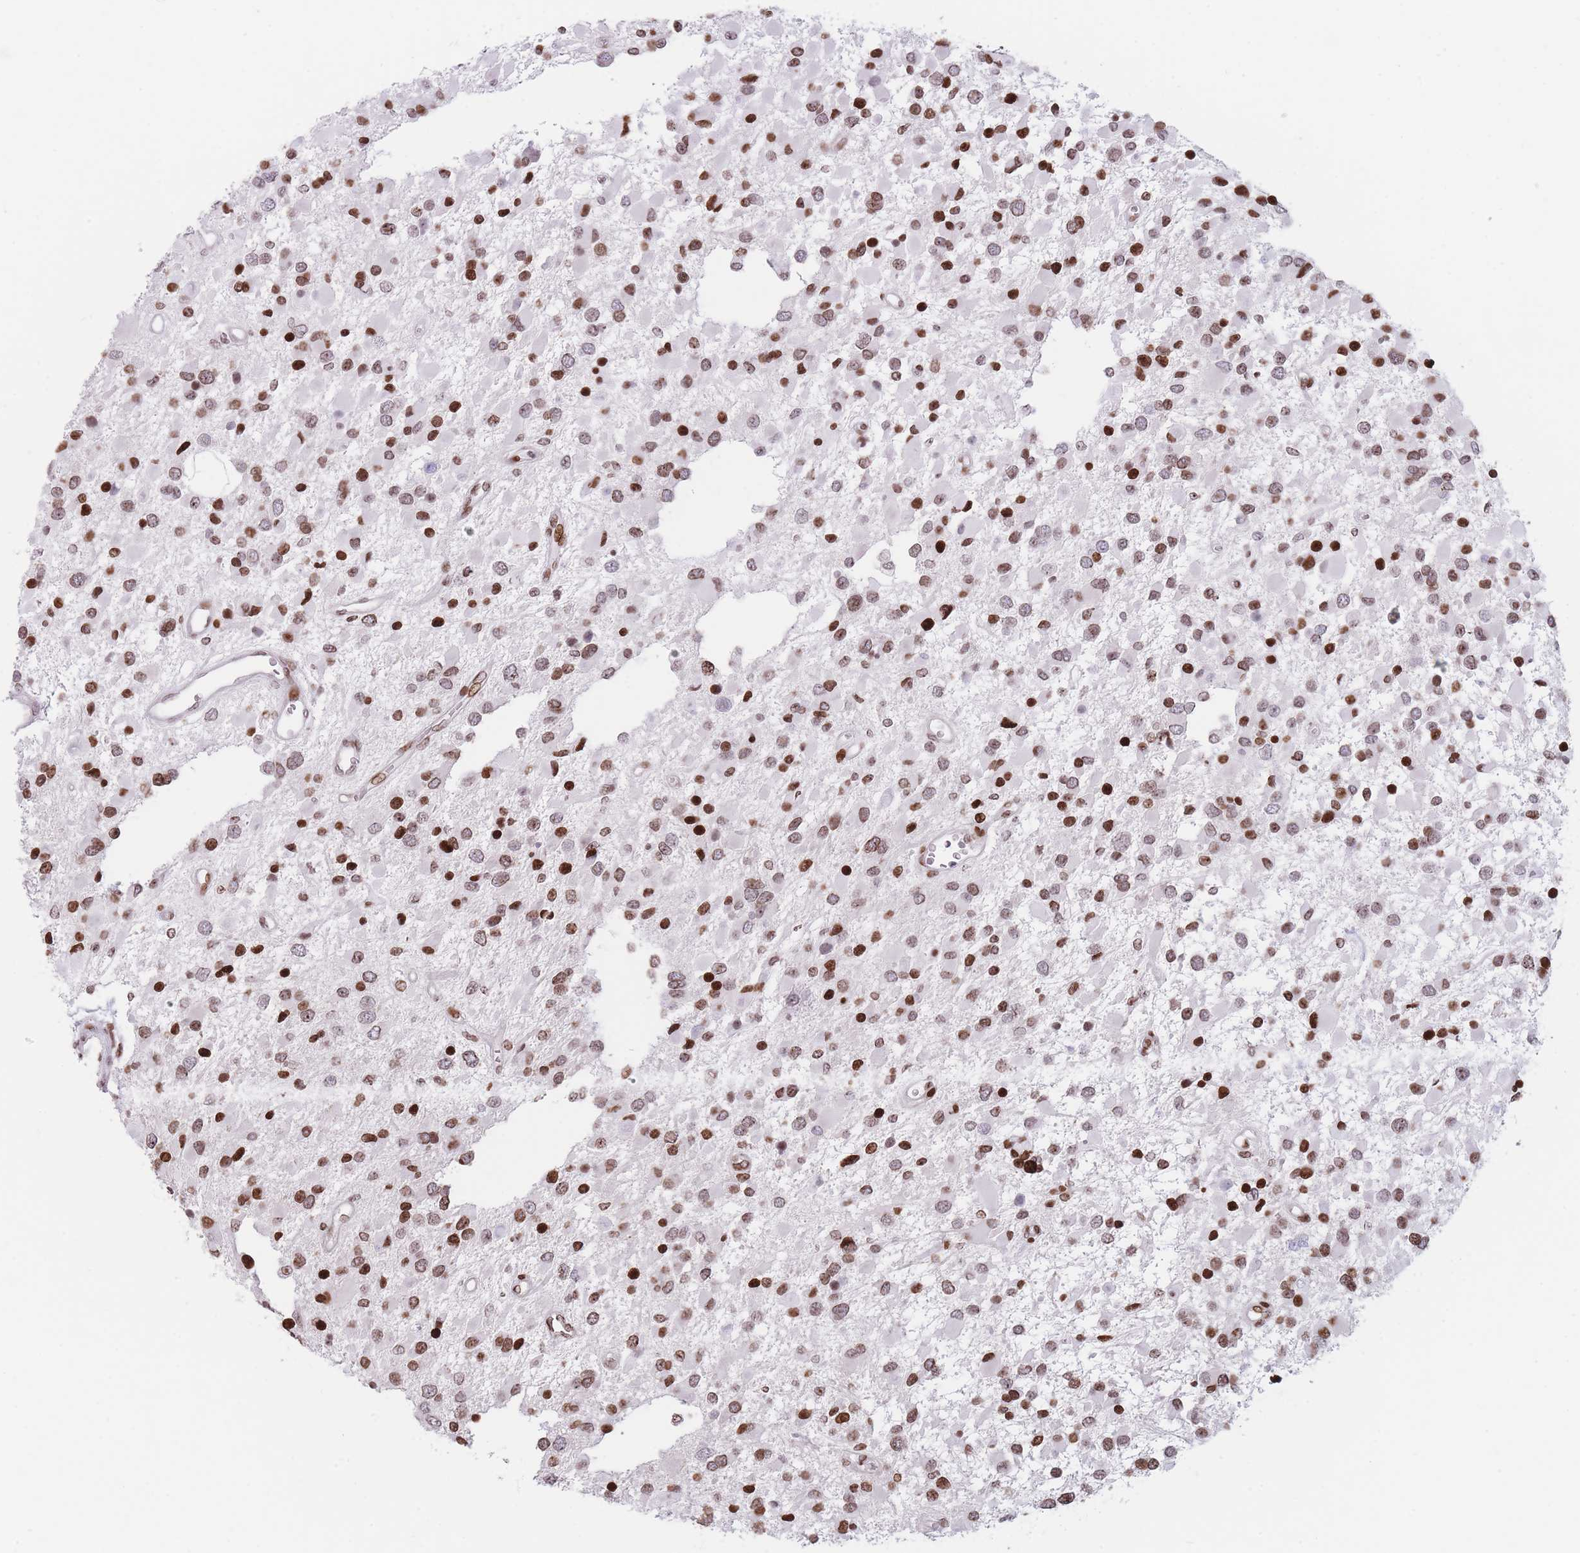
{"staining": {"intensity": "moderate", "quantity": ">75%", "location": "nuclear"}, "tissue": "glioma", "cell_type": "Tumor cells", "image_type": "cancer", "snomed": [{"axis": "morphology", "description": "Glioma, malignant, High grade"}, {"axis": "topography", "description": "Brain"}], "caption": "The photomicrograph demonstrates staining of glioma, revealing moderate nuclear protein staining (brown color) within tumor cells.", "gene": "AK9", "patient": {"sex": "male", "age": 53}}